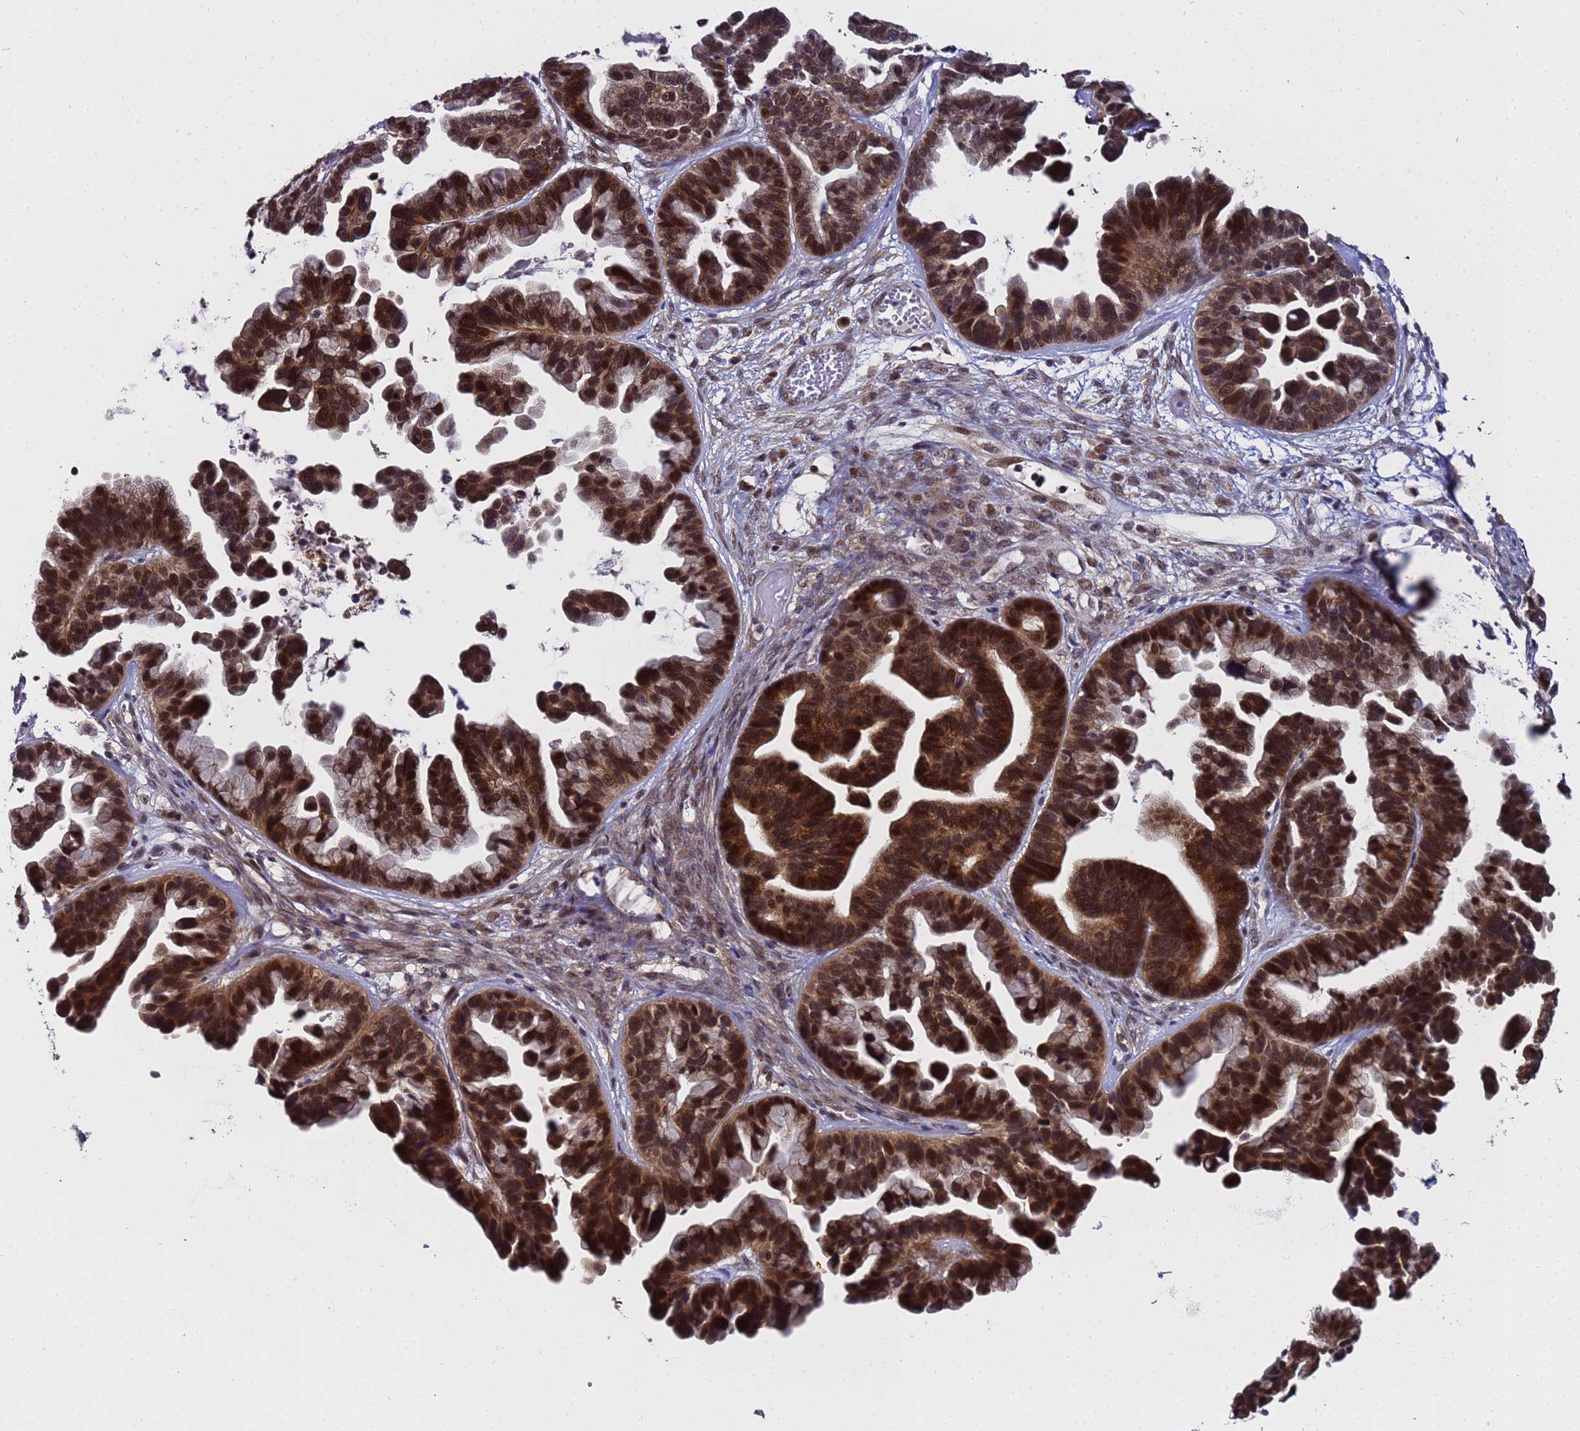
{"staining": {"intensity": "strong", "quantity": ">75%", "location": "cytoplasmic/membranous,nuclear"}, "tissue": "ovarian cancer", "cell_type": "Tumor cells", "image_type": "cancer", "snomed": [{"axis": "morphology", "description": "Cystadenocarcinoma, serous, NOS"}, {"axis": "topography", "description": "Ovary"}], "caption": "The histopathology image shows staining of ovarian cancer (serous cystadenocarcinoma), revealing strong cytoplasmic/membranous and nuclear protein staining (brown color) within tumor cells.", "gene": "ANAPC13", "patient": {"sex": "female", "age": 56}}